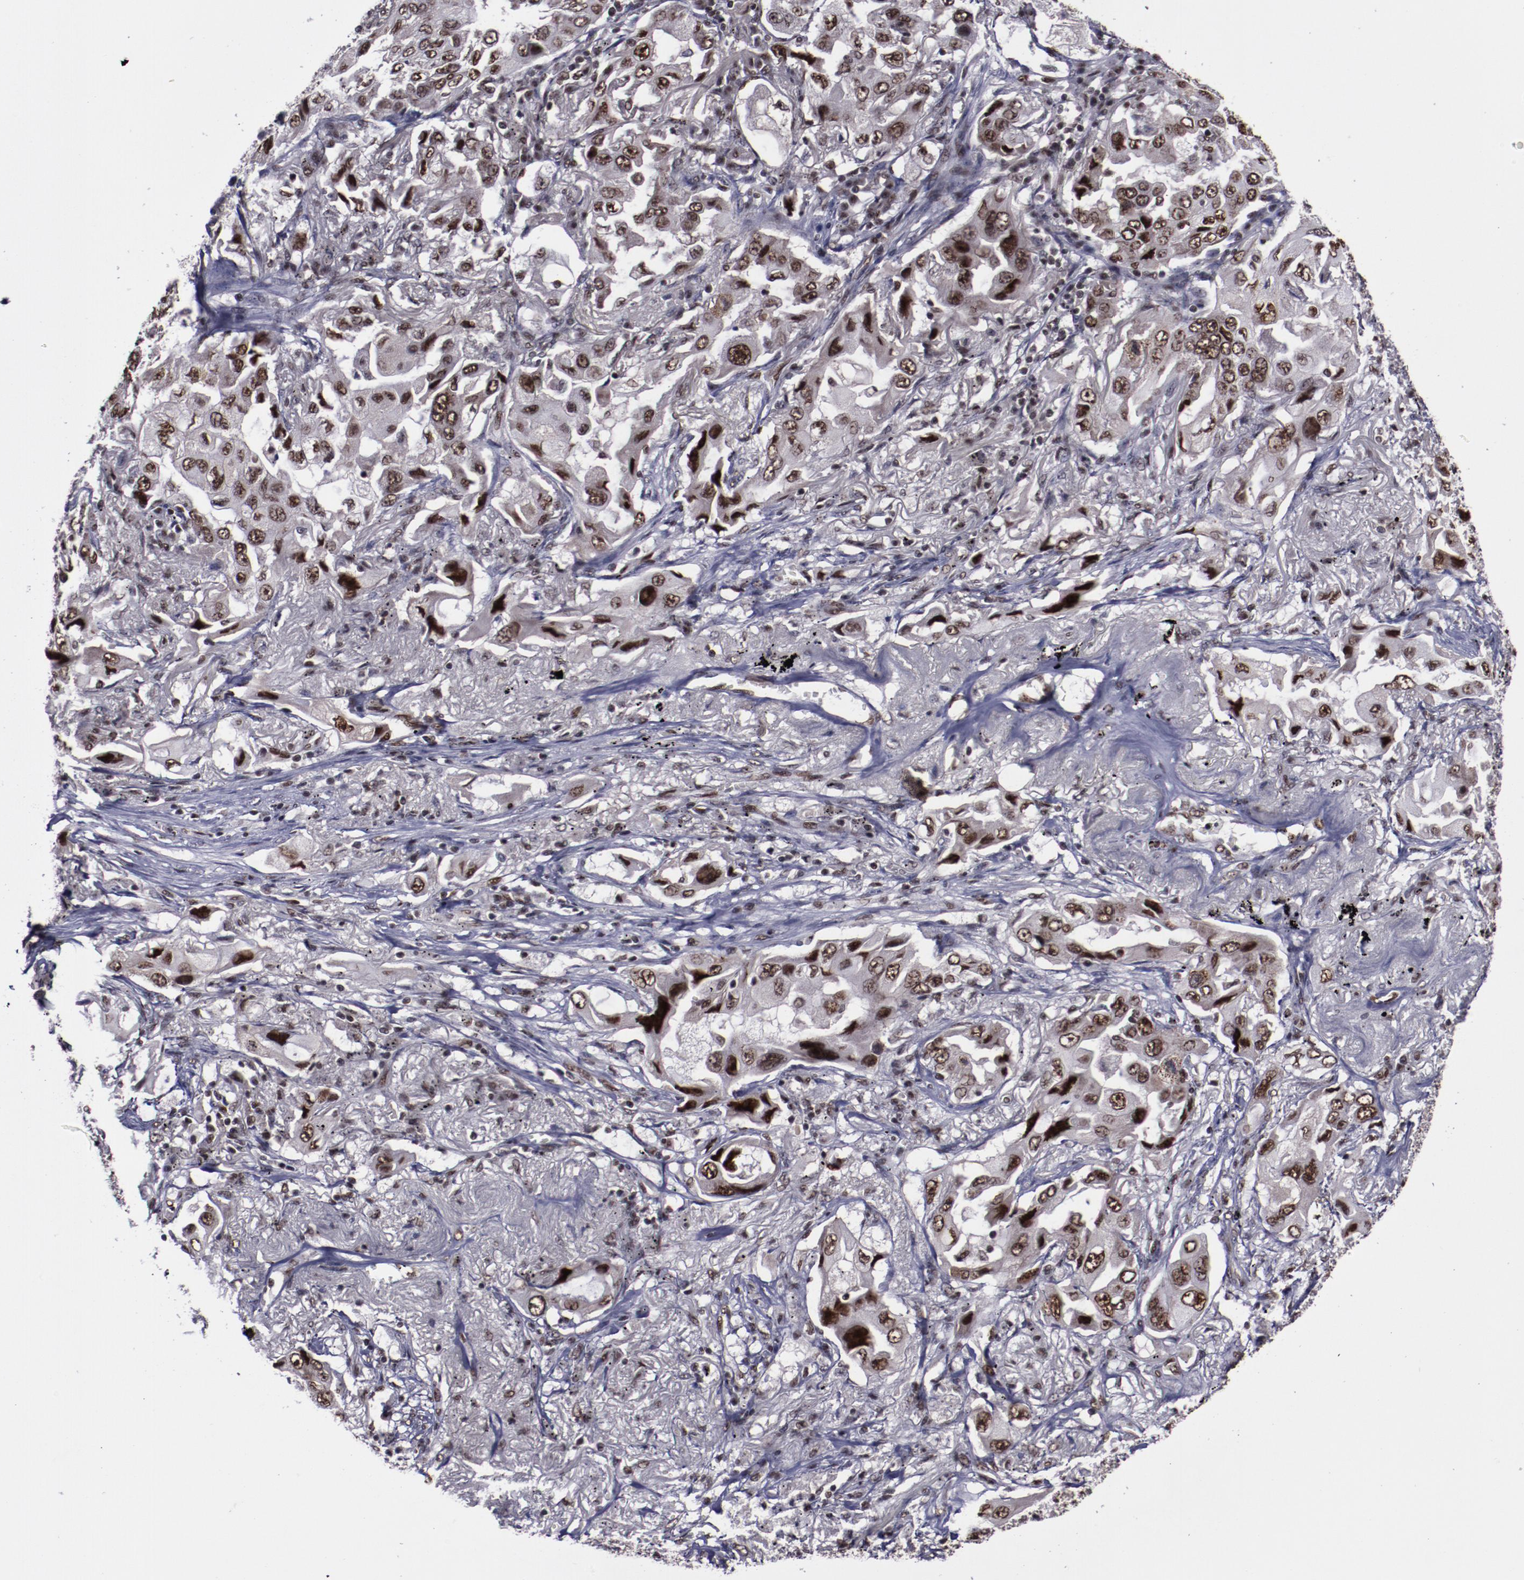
{"staining": {"intensity": "moderate", "quantity": ">75%", "location": "nuclear"}, "tissue": "lung cancer", "cell_type": "Tumor cells", "image_type": "cancer", "snomed": [{"axis": "morphology", "description": "Adenocarcinoma, NOS"}, {"axis": "topography", "description": "Lung"}], "caption": "A brown stain labels moderate nuclear positivity of a protein in adenocarcinoma (lung) tumor cells. The staining was performed using DAB (3,3'-diaminobenzidine), with brown indicating positive protein expression. Nuclei are stained blue with hematoxylin.", "gene": "ERH", "patient": {"sex": "female", "age": 65}}